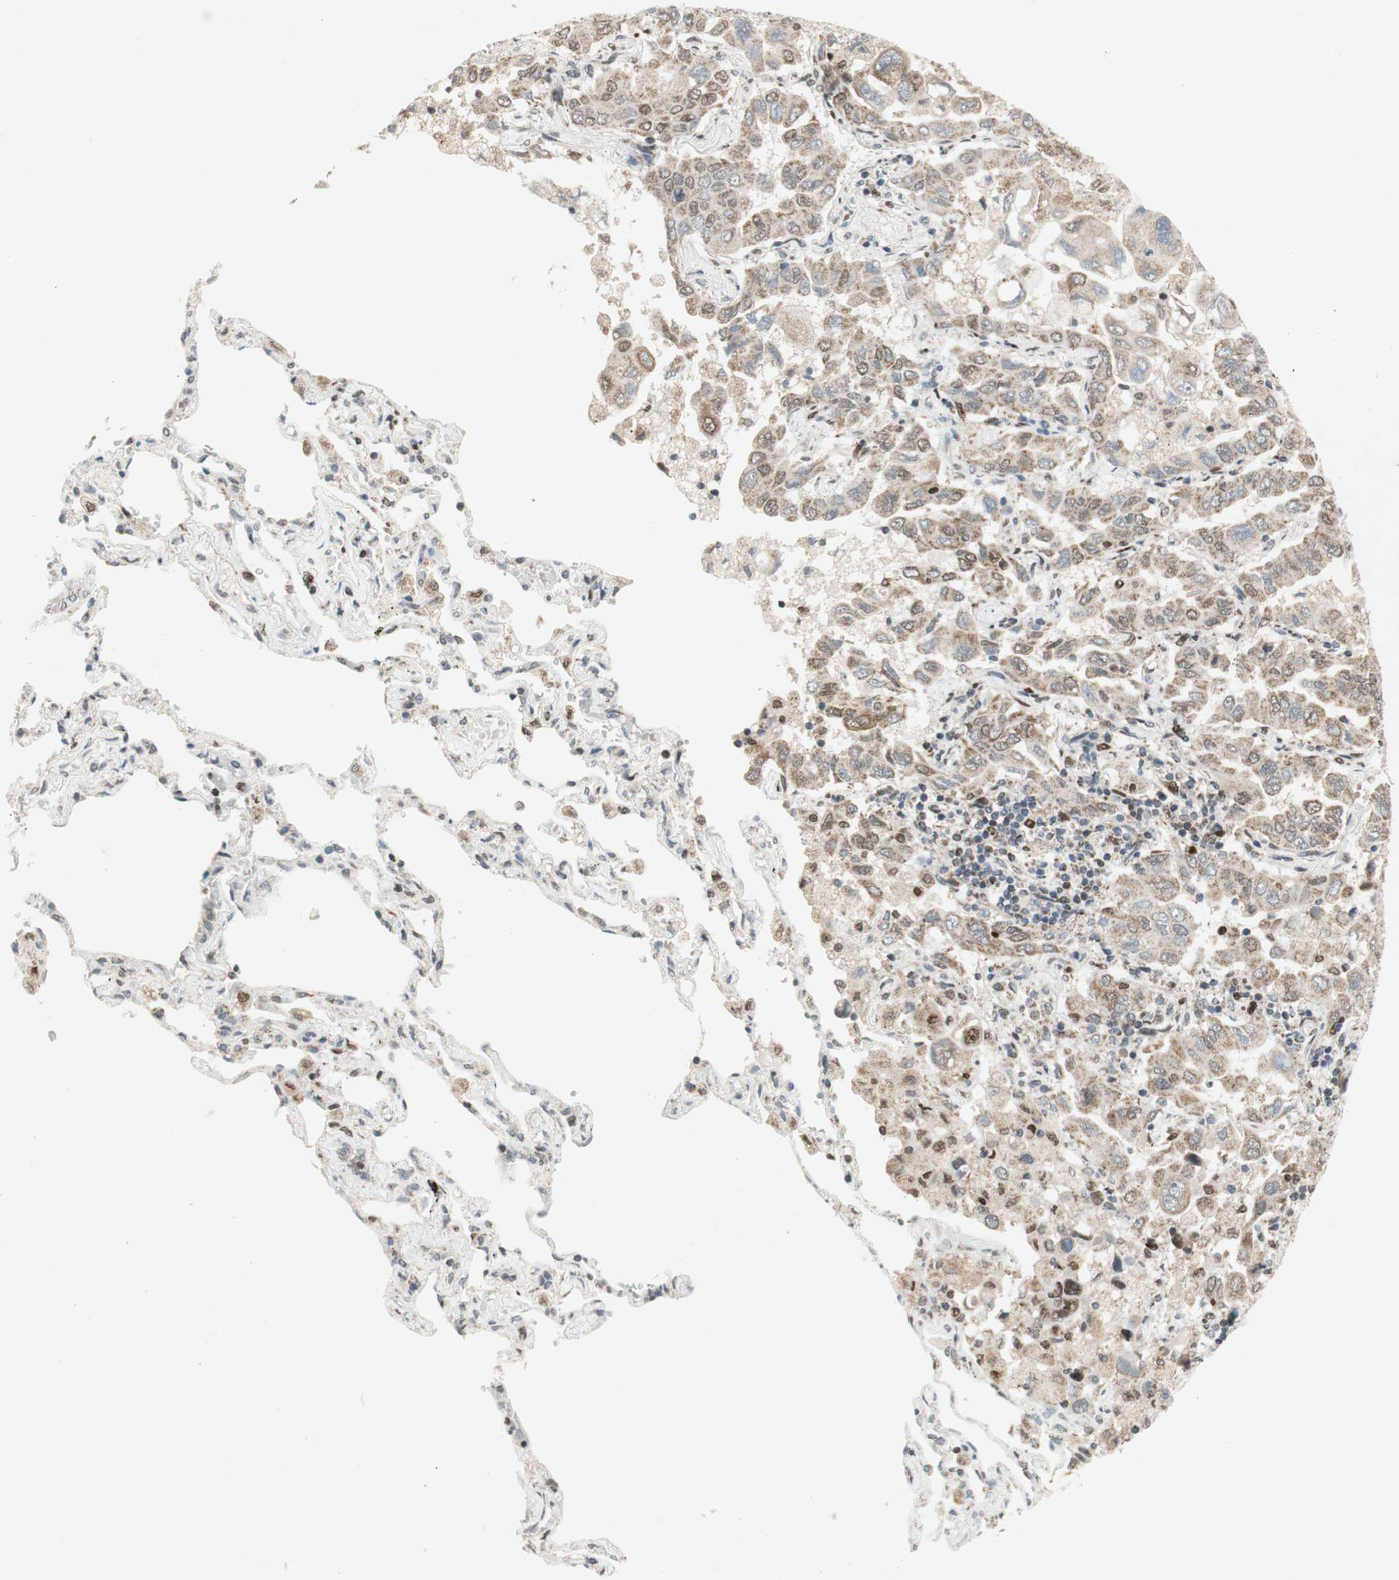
{"staining": {"intensity": "moderate", "quantity": "<25%", "location": "cytoplasmic/membranous,nuclear"}, "tissue": "lung cancer", "cell_type": "Tumor cells", "image_type": "cancer", "snomed": [{"axis": "morphology", "description": "Adenocarcinoma, NOS"}, {"axis": "topography", "description": "Lung"}], "caption": "Lung cancer (adenocarcinoma) was stained to show a protein in brown. There is low levels of moderate cytoplasmic/membranous and nuclear staining in approximately <25% of tumor cells. (DAB = brown stain, brightfield microscopy at high magnification).", "gene": "DNMT3A", "patient": {"sex": "male", "age": 64}}